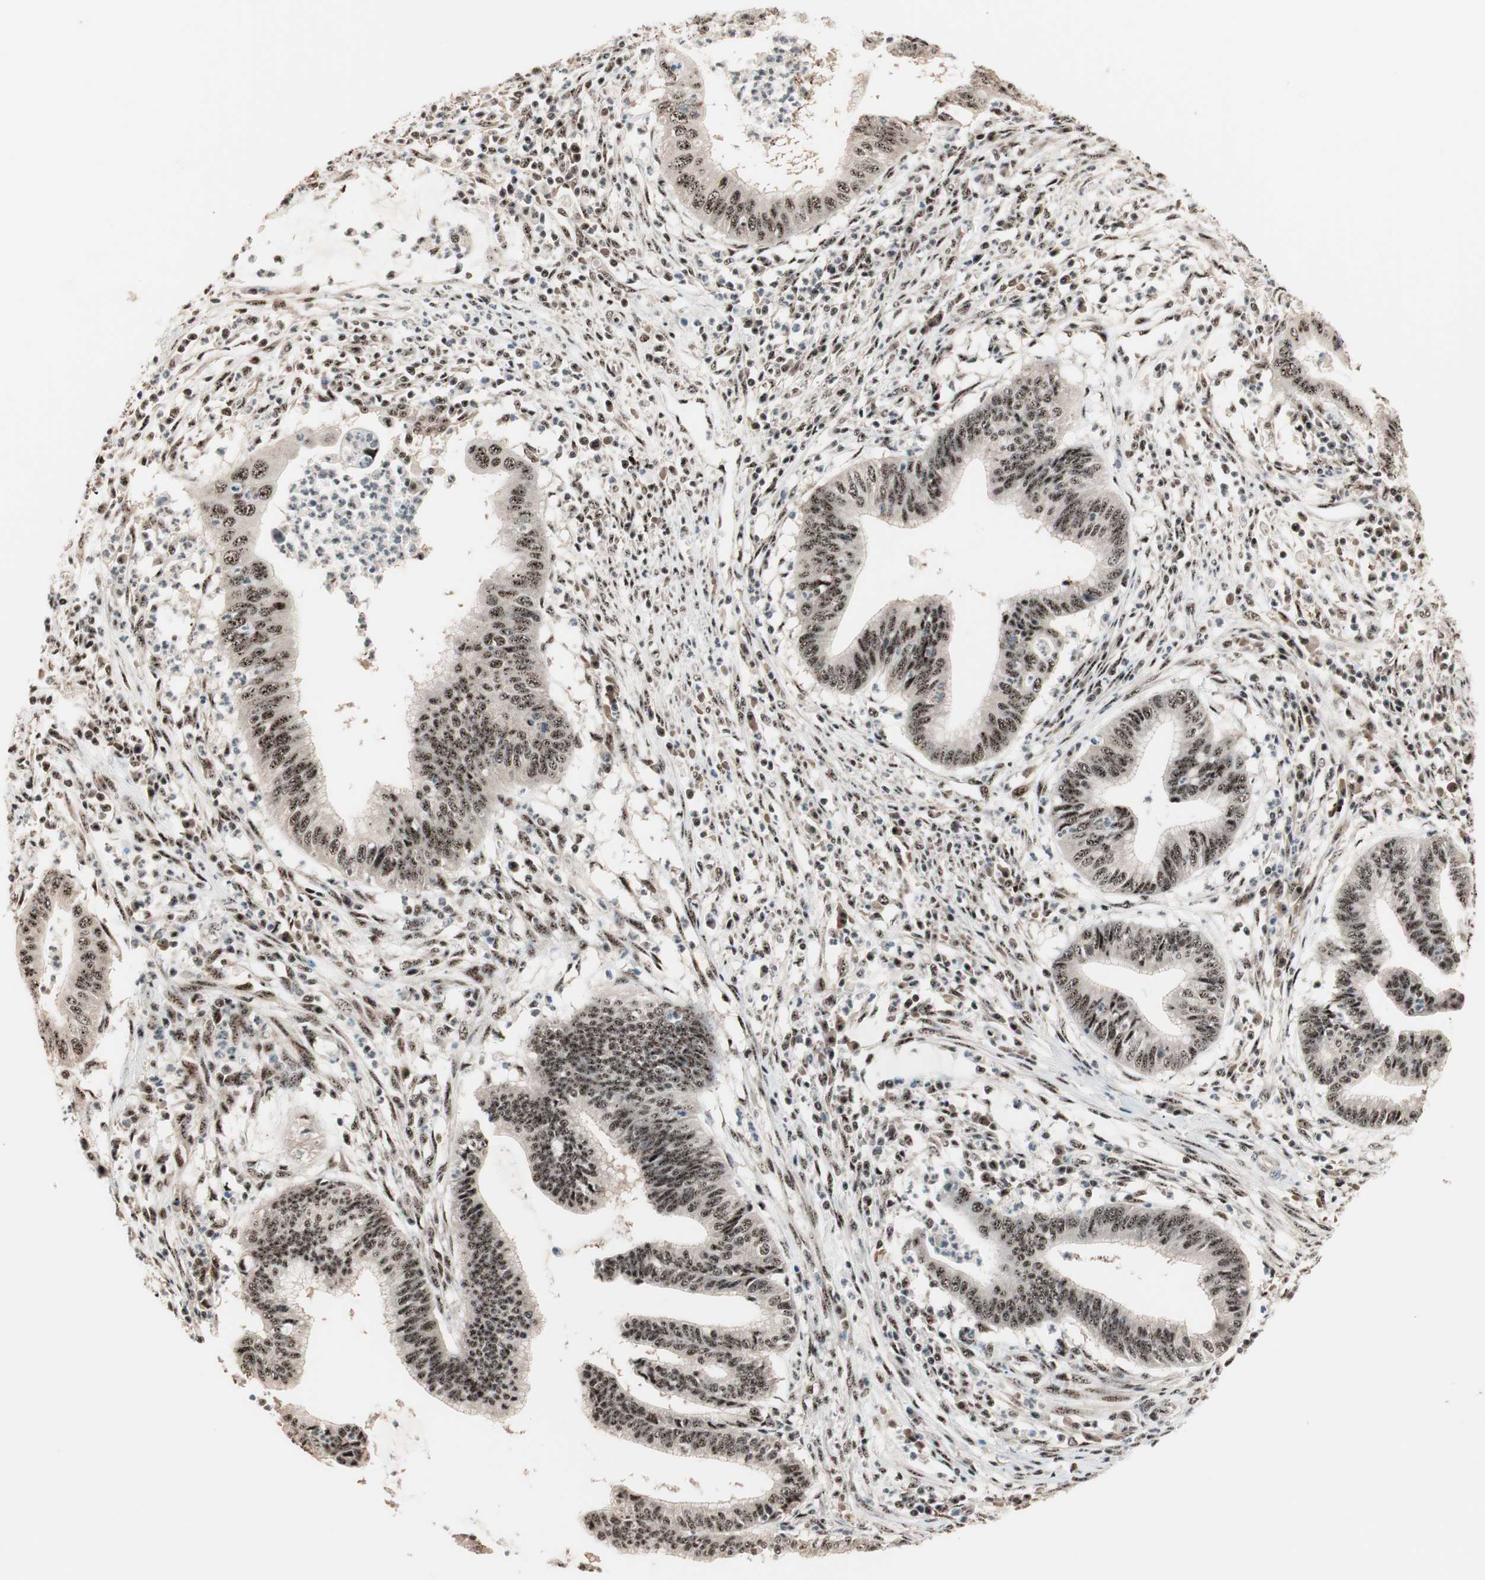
{"staining": {"intensity": "moderate", "quantity": ">75%", "location": "nuclear"}, "tissue": "cervical cancer", "cell_type": "Tumor cells", "image_type": "cancer", "snomed": [{"axis": "morphology", "description": "Adenocarcinoma, NOS"}, {"axis": "topography", "description": "Cervix"}], "caption": "DAB immunohistochemical staining of human cervical cancer (adenocarcinoma) demonstrates moderate nuclear protein staining in approximately >75% of tumor cells.", "gene": "NR5A2", "patient": {"sex": "female", "age": 36}}